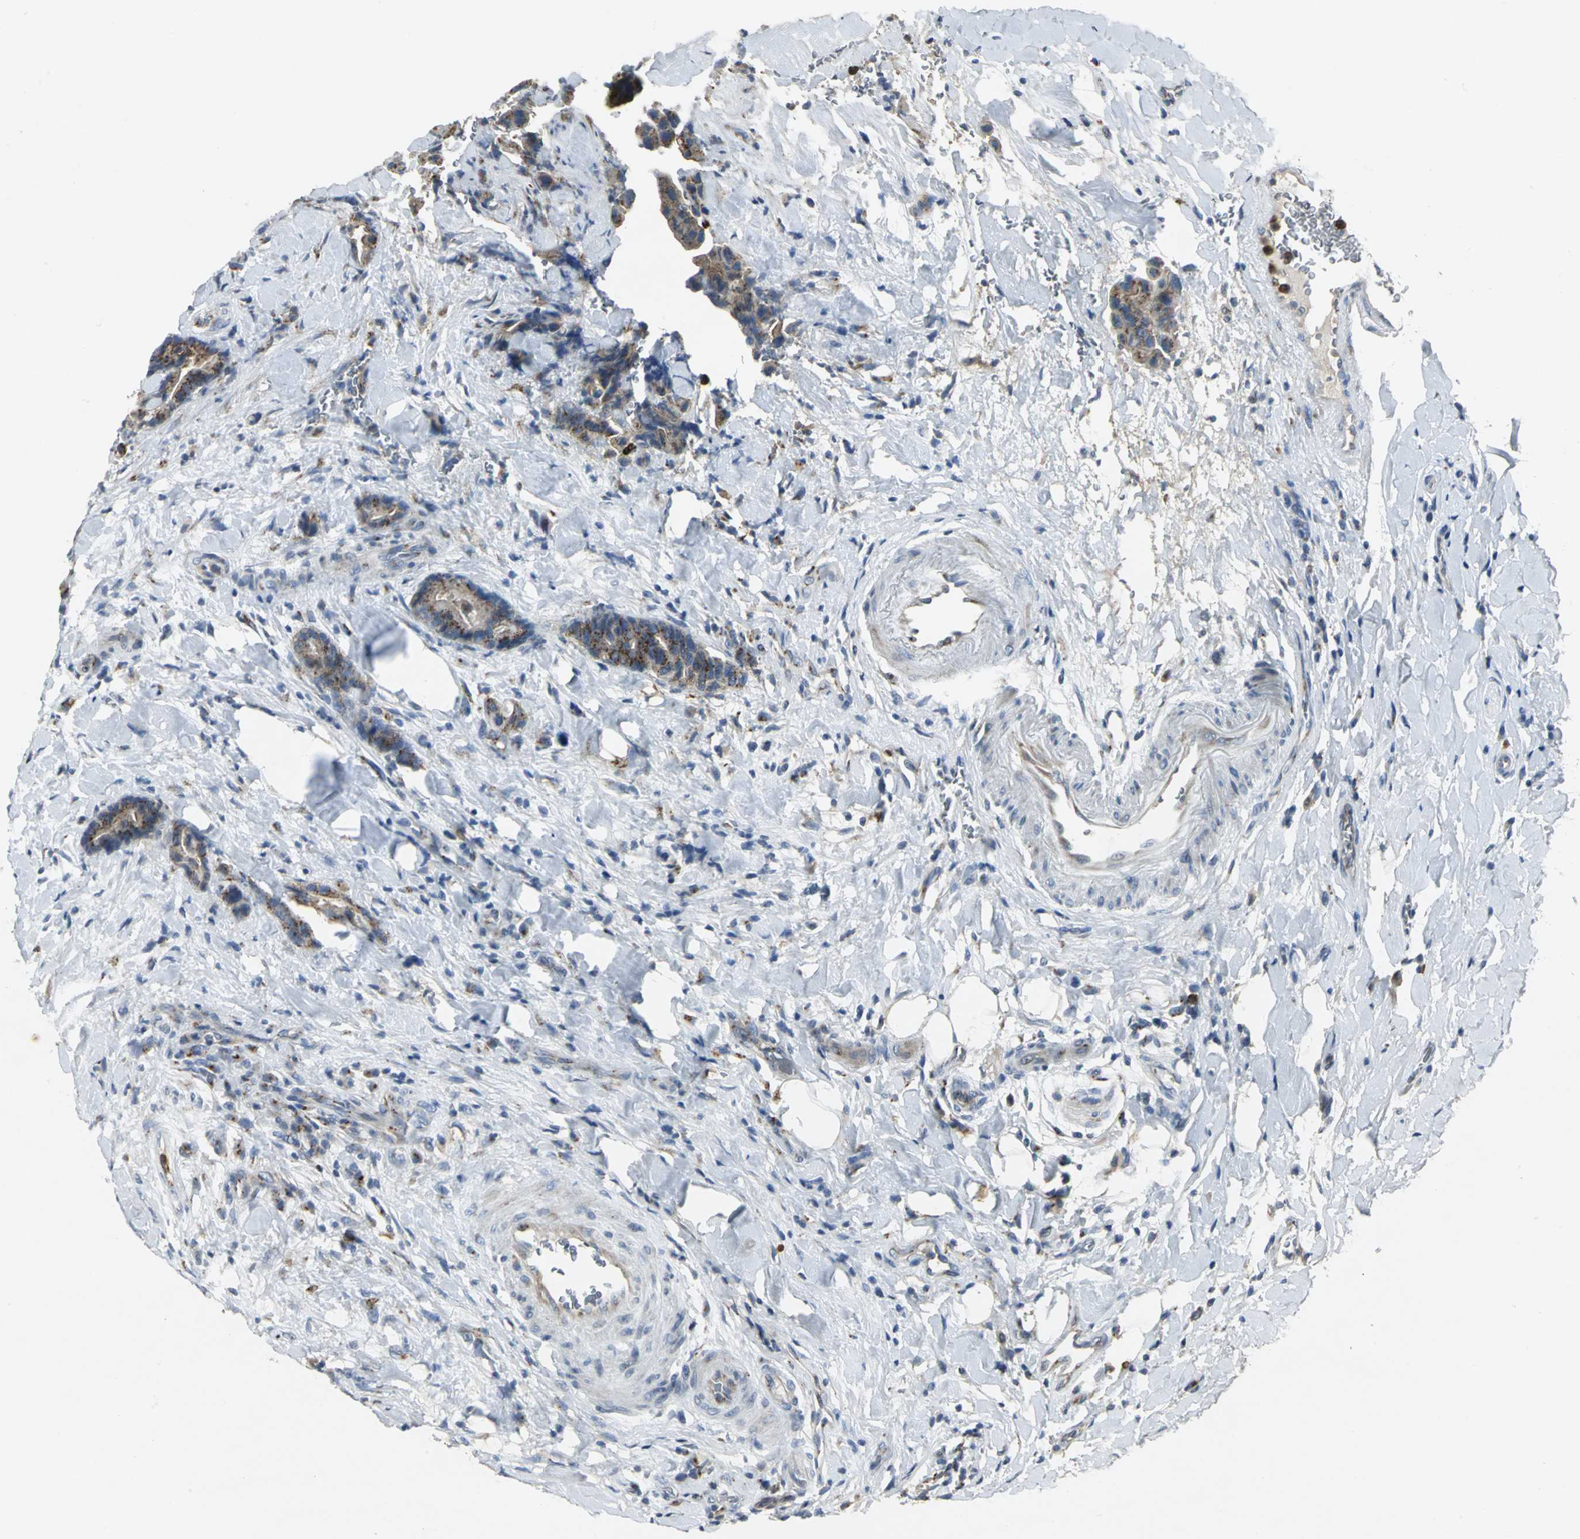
{"staining": {"intensity": "moderate", "quantity": ">75%", "location": "cytoplasmic/membranous"}, "tissue": "colorectal cancer", "cell_type": "Tumor cells", "image_type": "cancer", "snomed": [{"axis": "morphology", "description": "Normal tissue, NOS"}, {"axis": "morphology", "description": "Adenocarcinoma, NOS"}, {"axis": "topography", "description": "Colon"}], "caption": "There is medium levels of moderate cytoplasmic/membranous expression in tumor cells of adenocarcinoma (colorectal), as demonstrated by immunohistochemical staining (brown color).", "gene": "TM9SF2", "patient": {"sex": "male", "age": 82}}